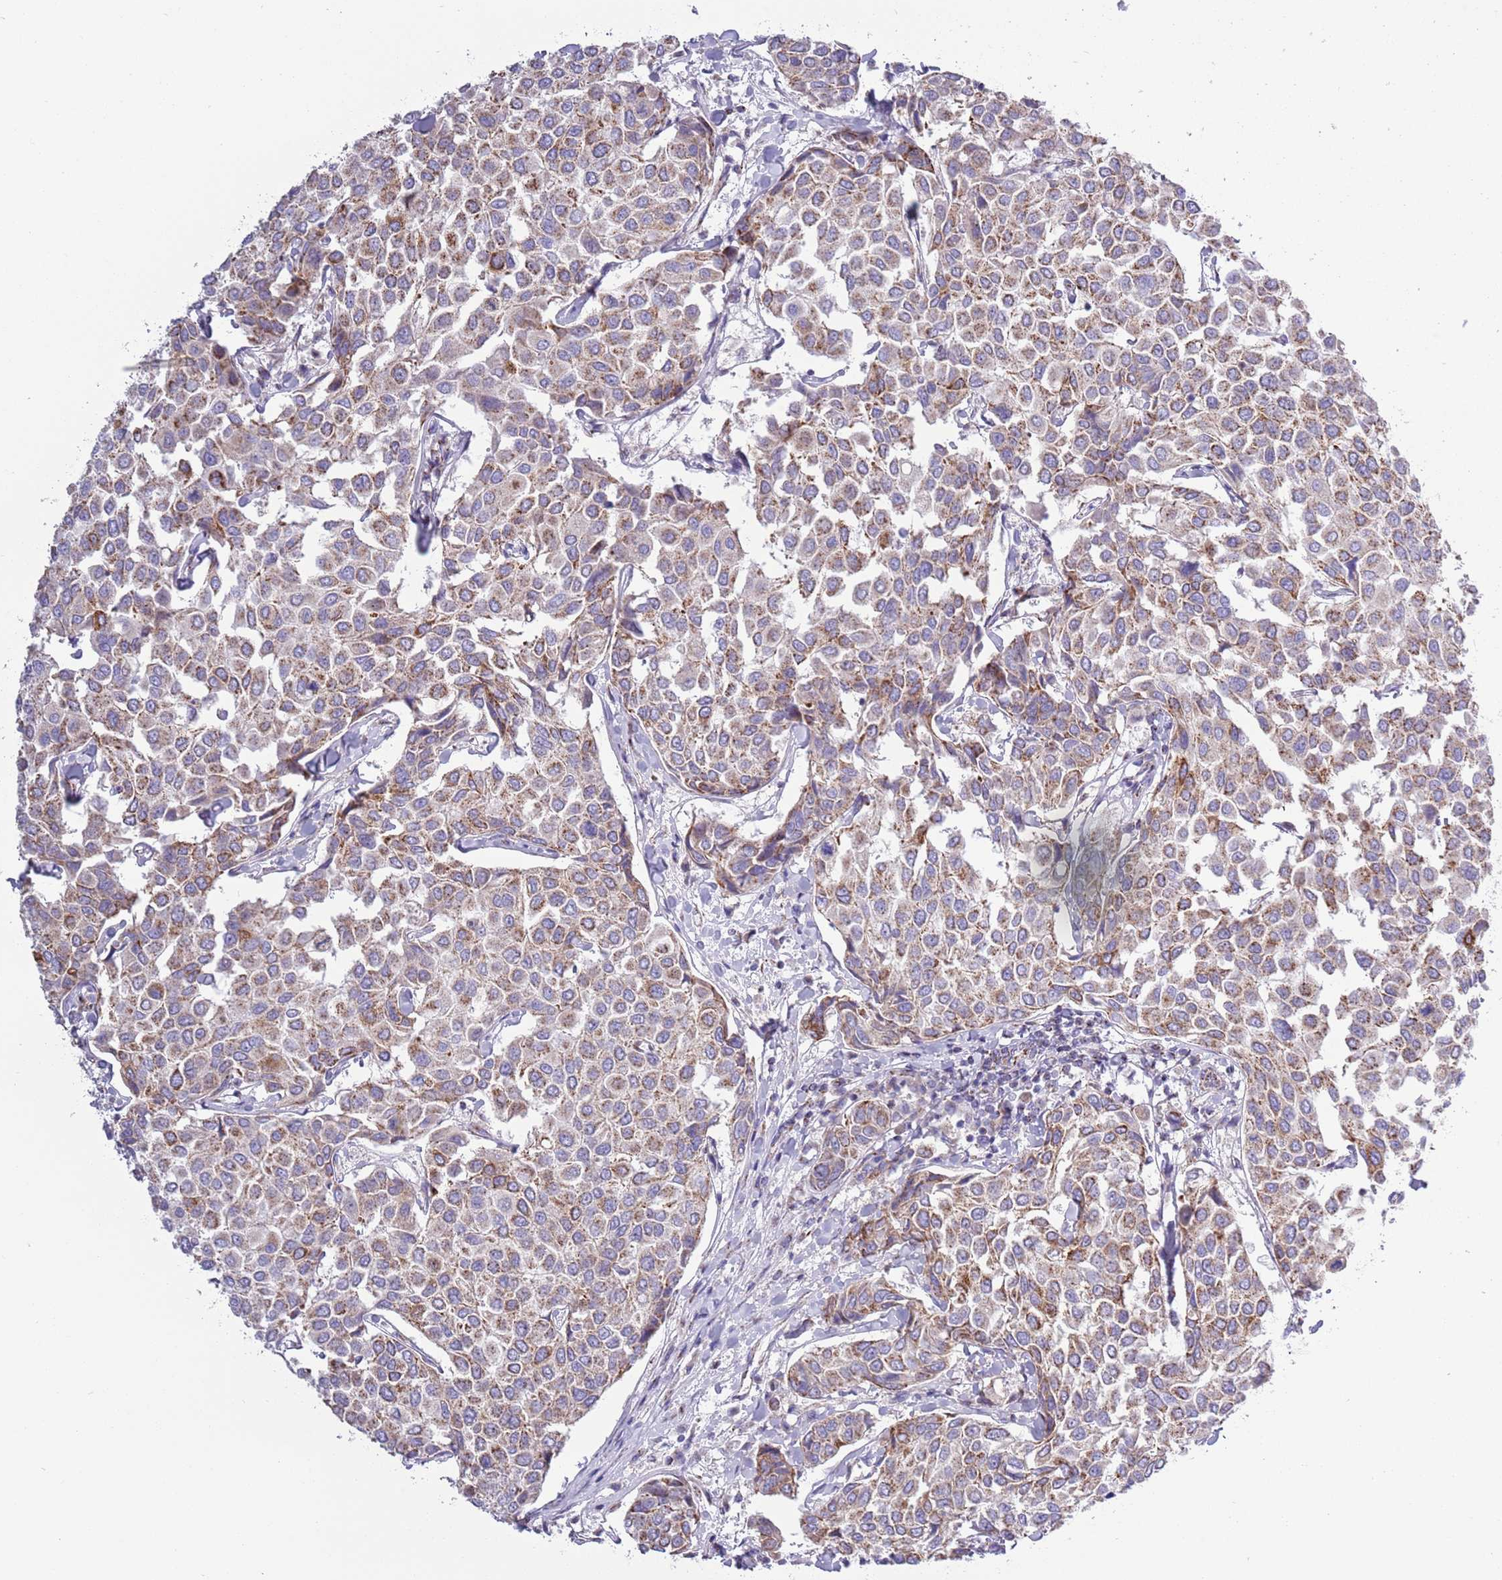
{"staining": {"intensity": "moderate", "quantity": ">75%", "location": "cytoplasmic/membranous"}, "tissue": "breast cancer", "cell_type": "Tumor cells", "image_type": "cancer", "snomed": [{"axis": "morphology", "description": "Duct carcinoma"}, {"axis": "topography", "description": "Breast"}], "caption": "Protein positivity by immunohistochemistry (IHC) displays moderate cytoplasmic/membranous expression in about >75% of tumor cells in breast cancer (invasive ductal carcinoma). The protein of interest is shown in brown color, while the nuclei are stained blue.", "gene": "ATP6V1B1", "patient": {"sex": "female", "age": 55}}